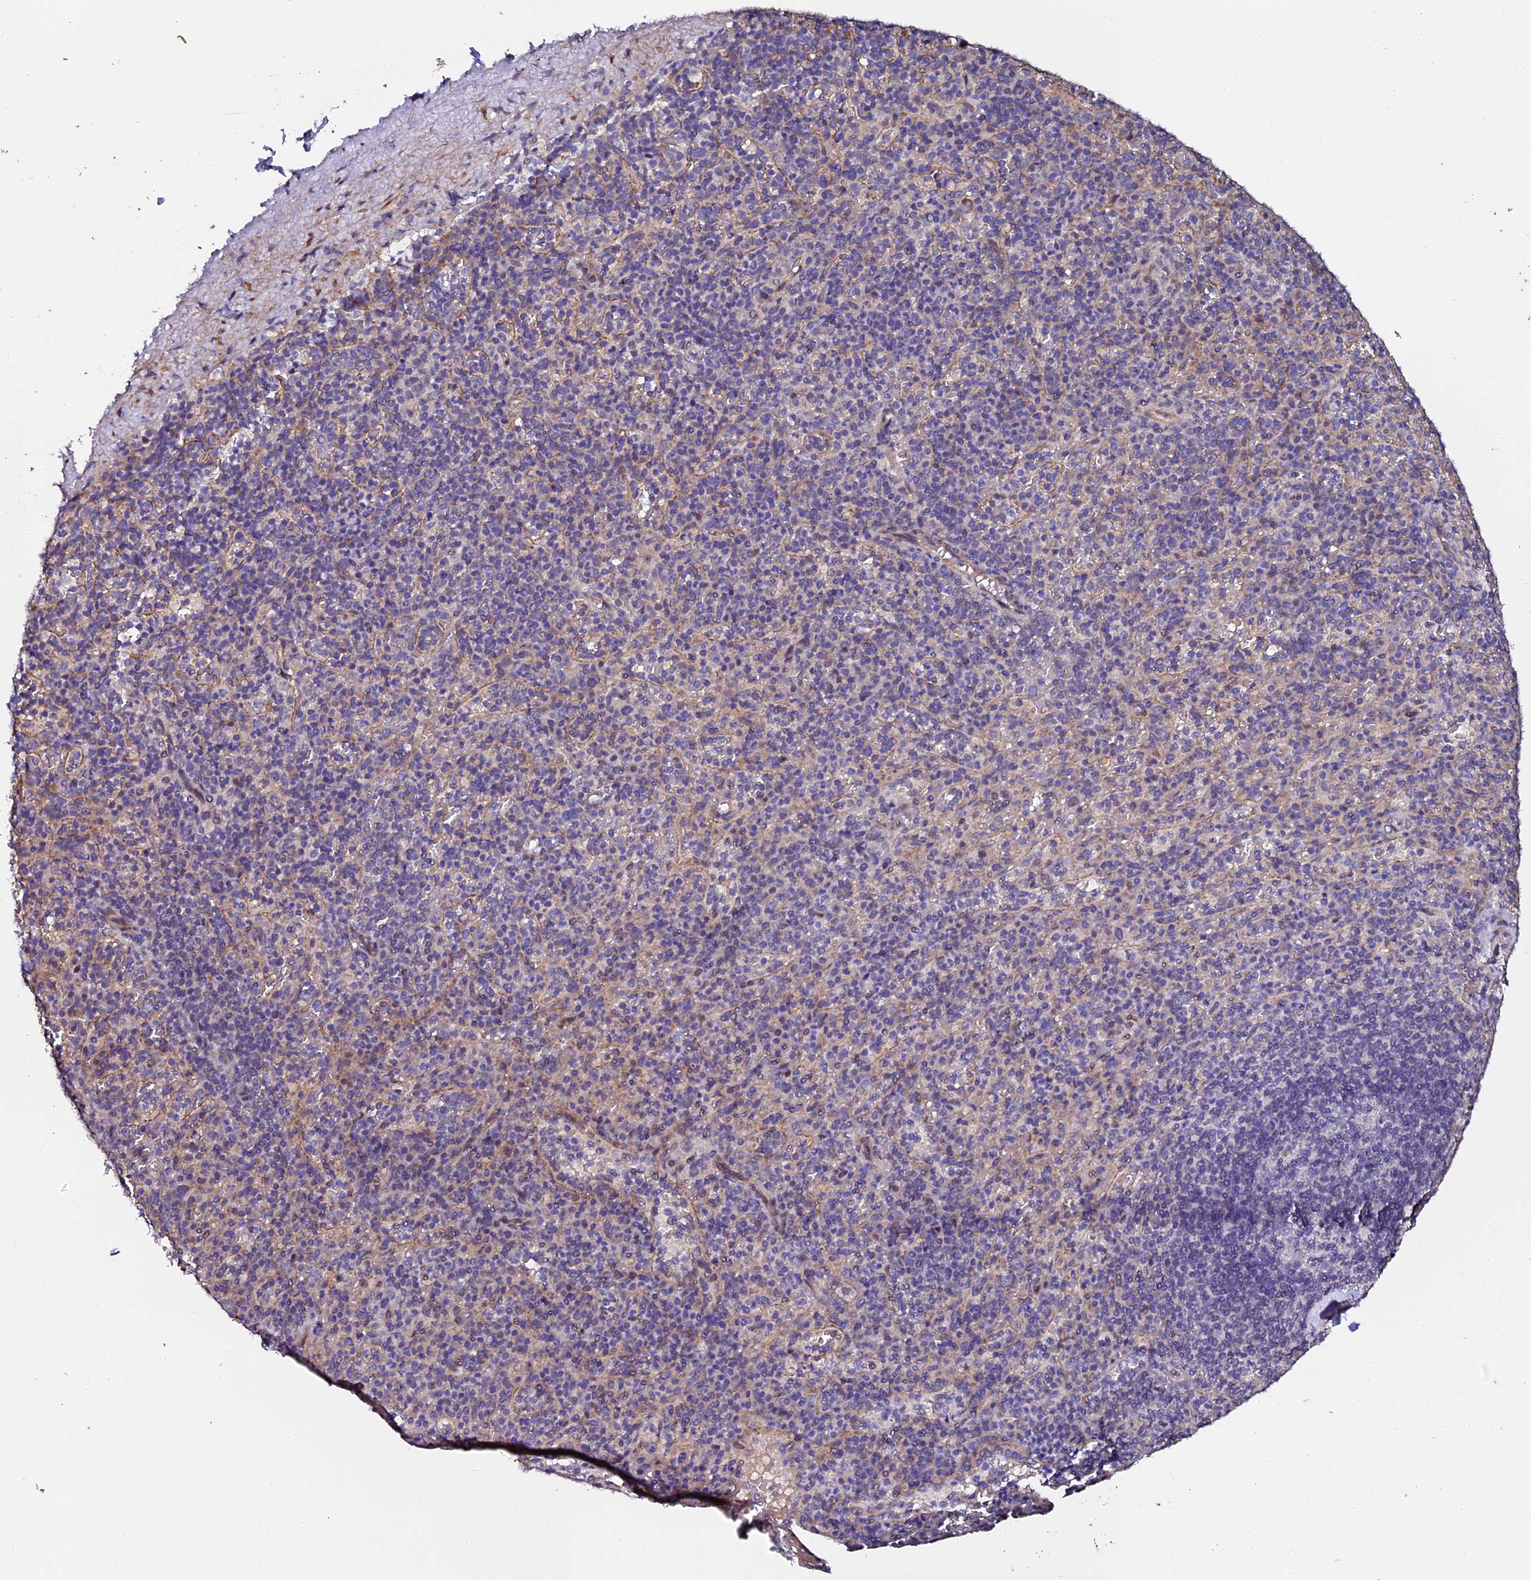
{"staining": {"intensity": "negative", "quantity": "none", "location": "none"}, "tissue": "spleen", "cell_type": "Cells in red pulp", "image_type": "normal", "snomed": [{"axis": "morphology", "description": "Normal tissue, NOS"}, {"axis": "topography", "description": "Spleen"}], "caption": "There is no significant expression in cells in red pulp of spleen. (Brightfield microscopy of DAB immunohistochemistry (IHC) at high magnification).", "gene": "GPN3", "patient": {"sex": "male", "age": 82}}